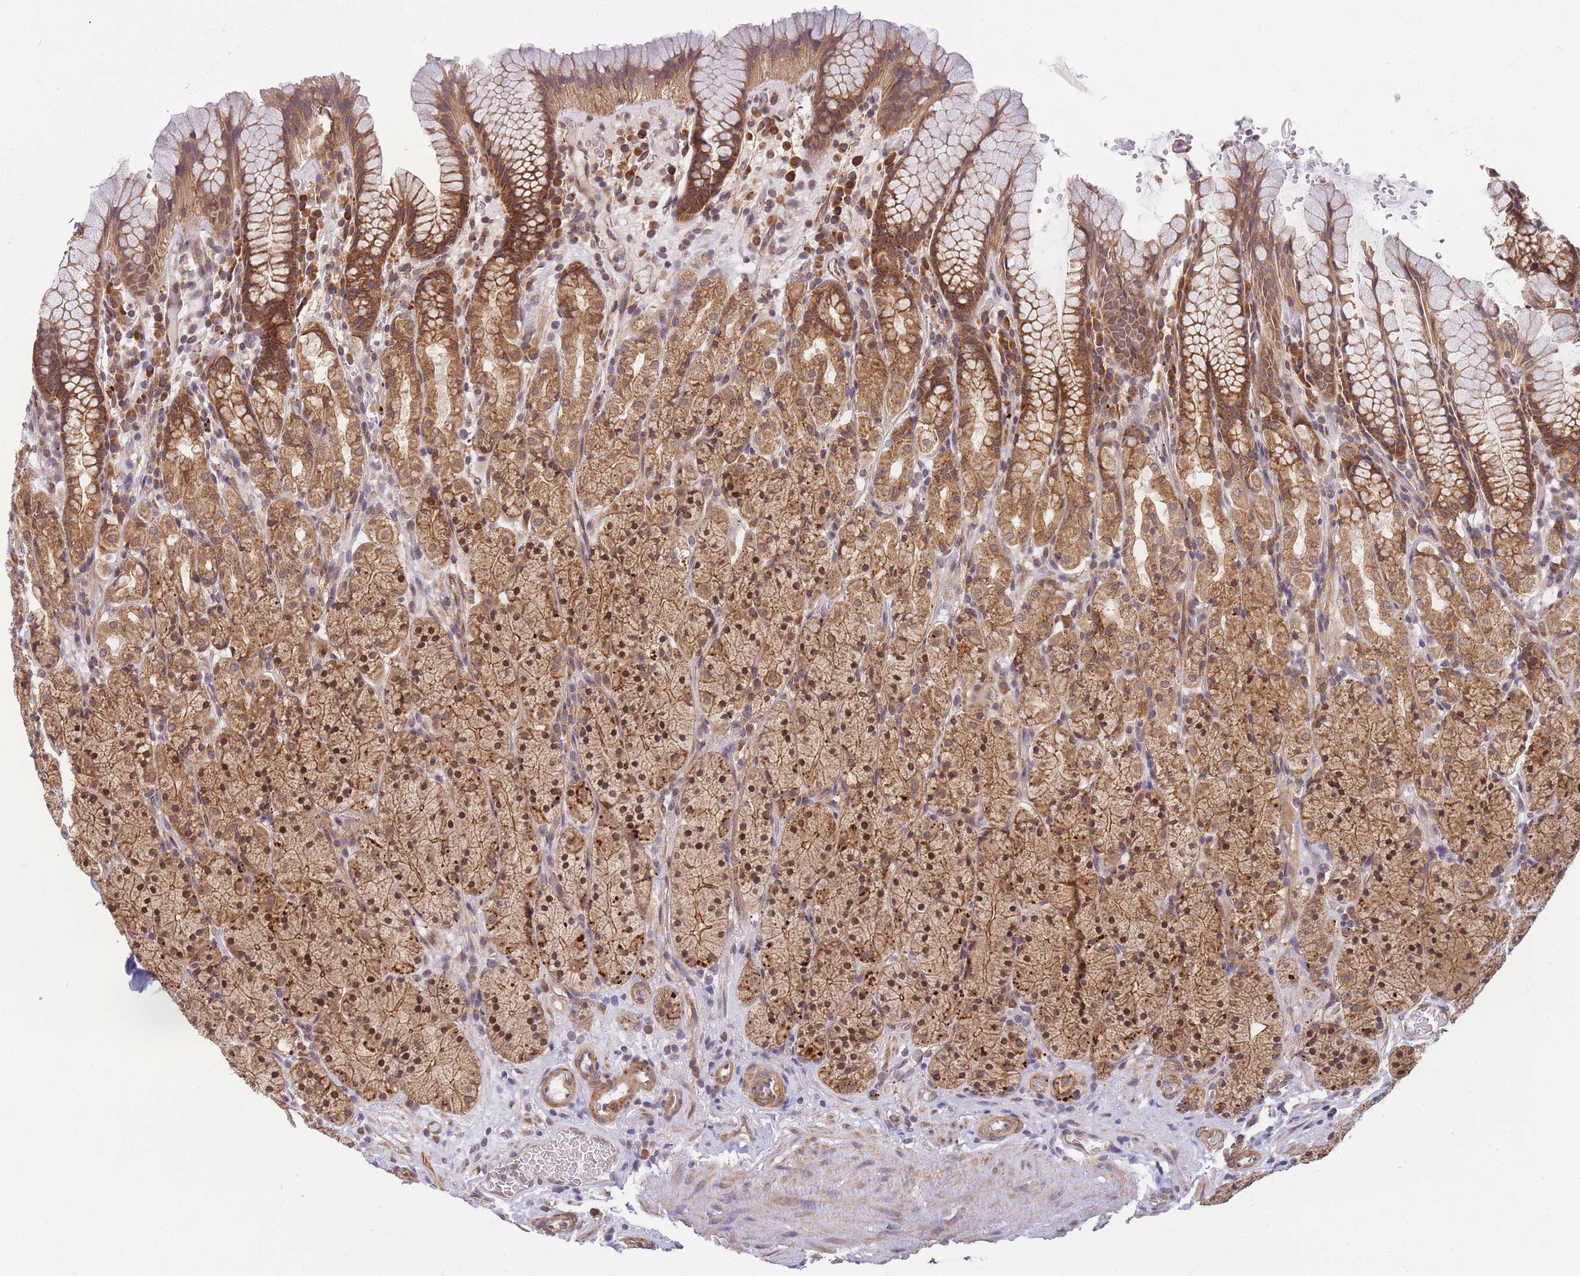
{"staining": {"intensity": "strong", "quantity": ">75%", "location": "cytoplasmic/membranous"}, "tissue": "stomach", "cell_type": "Glandular cells", "image_type": "normal", "snomed": [{"axis": "morphology", "description": "Normal tissue, NOS"}, {"axis": "topography", "description": "Stomach, upper"}, {"axis": "topography", "description": "Stomach"}], "caption": "Strong cytoplasmic/membranous expression is appreciated in approximately >75% of glandular cells in normal stomach.", "gene": "ENSG00000276345", "patient": {"sex": "male", "age": 62}}